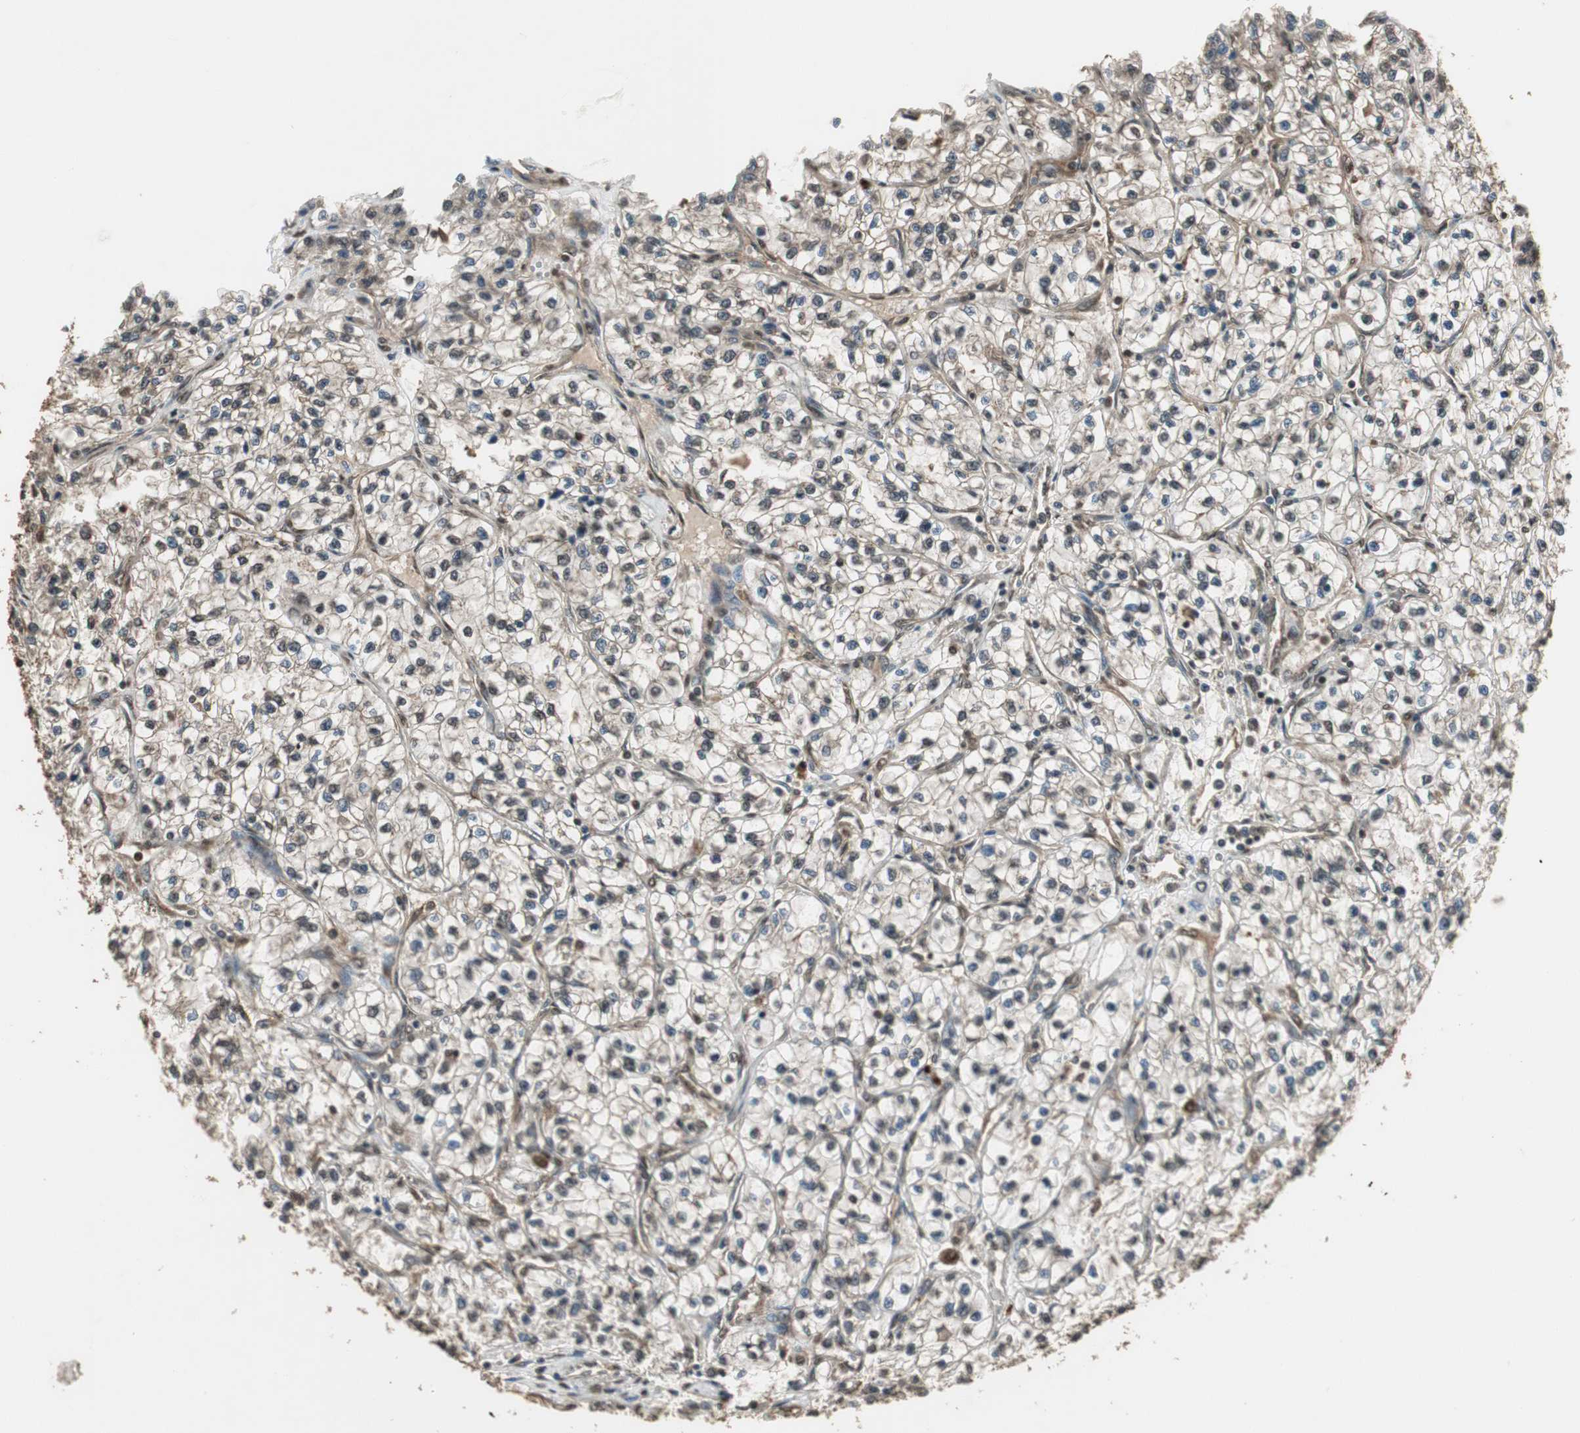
{"staining": {"intensity": "moderate", "quantity": "25%-75%", "location": "cytoplasmic/membranous,nuclear"}, "tissue": "renal cancer", "cell_type": "Tumor cells", "image_type": "cancer", "snomed": [{"axis": "morphology", "description": "Adenocarcinoma, NOS"}, {"axis": "topography", "description": "Kidney"}], "caption": "Moderate cytoplasmic/membranous and nuclear protein positivity is seen in about 25%-75% of tumor cells in renal cancer (adenocarcinoma).", "gene": "PPP1R13B", "patient": {"sex": "female", "age": 57}}